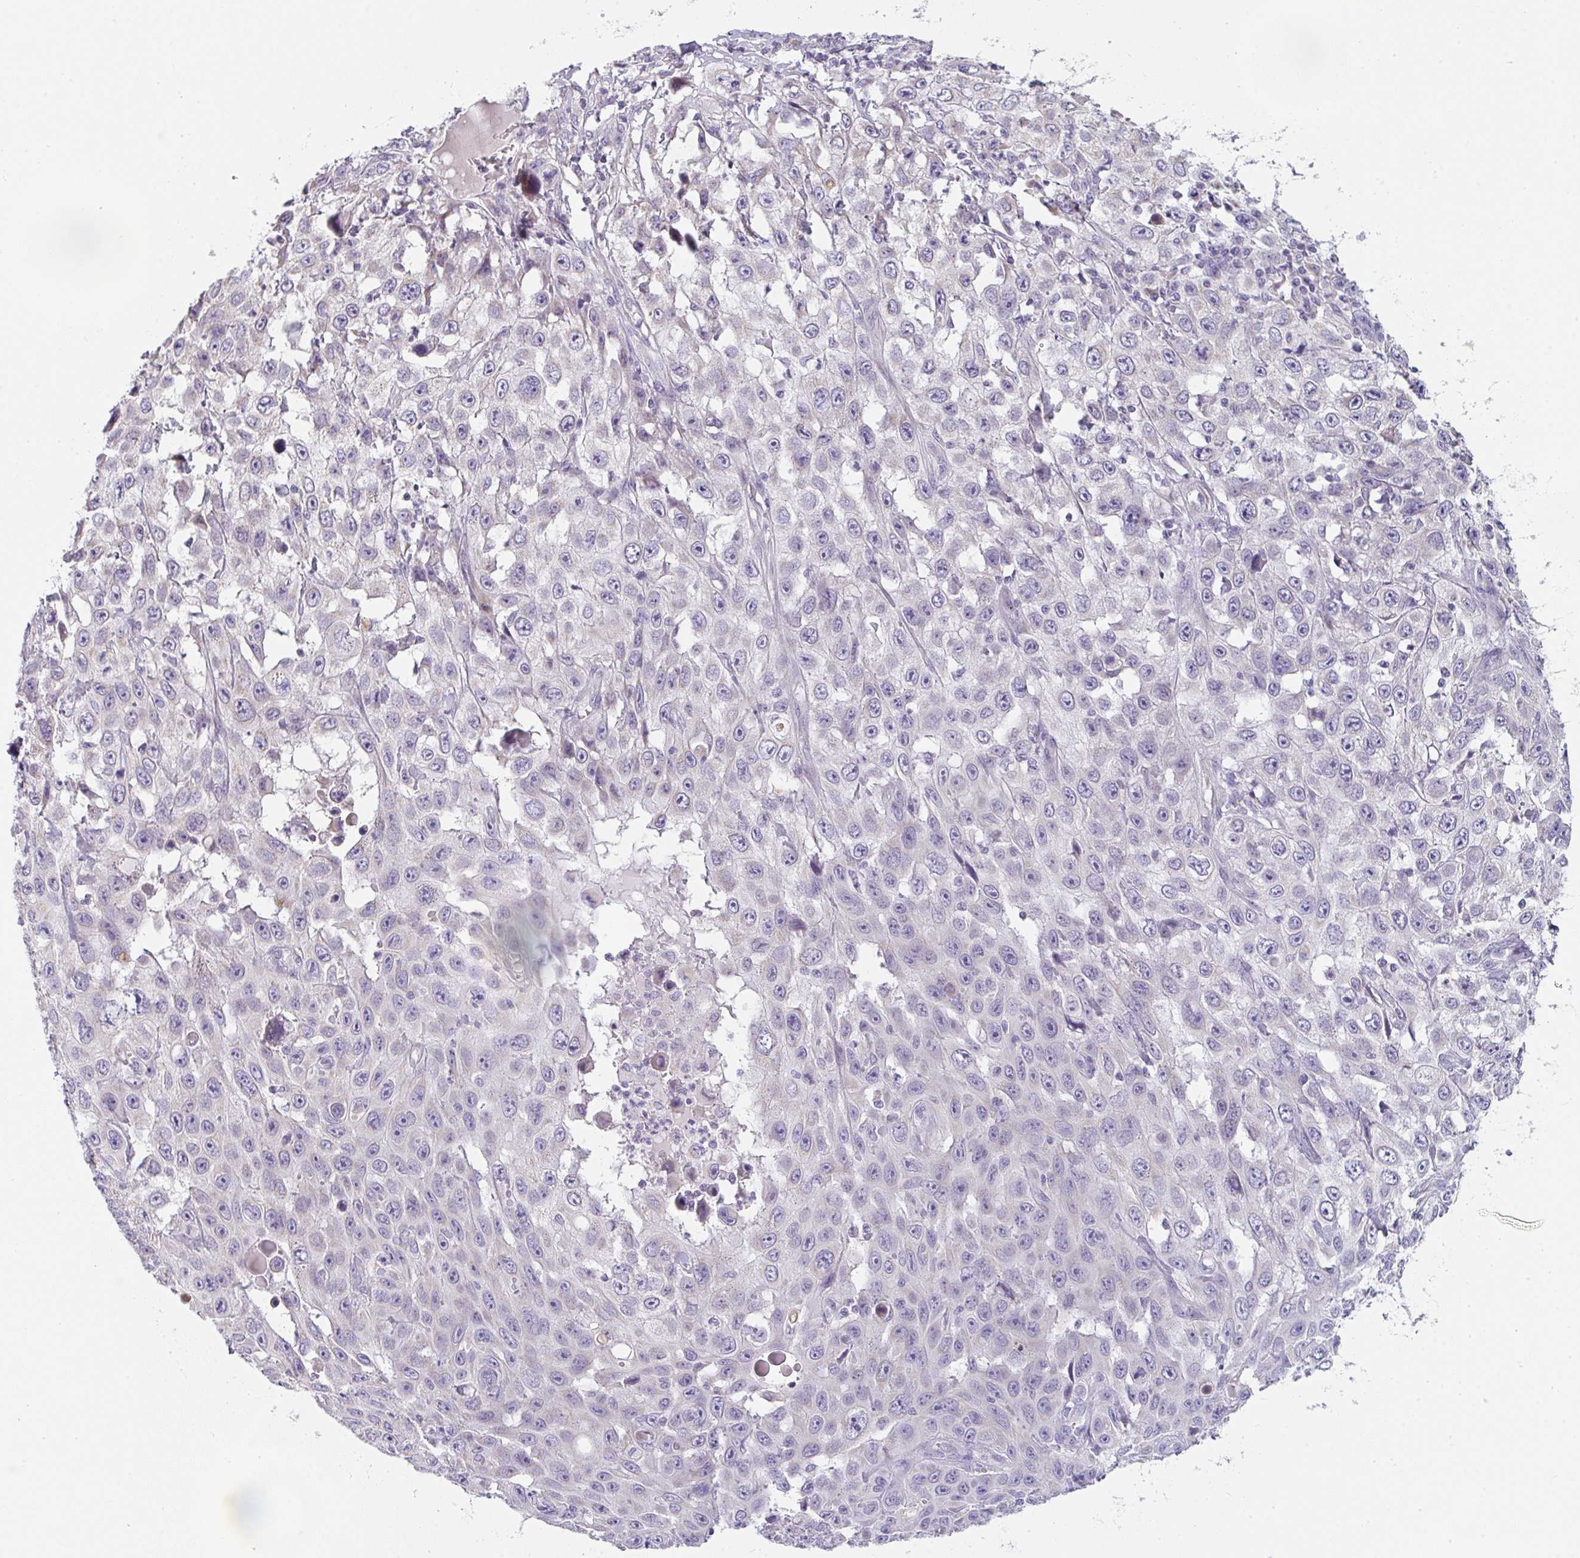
{"staining": {"intensity": "negative", "quantity": "none", "location": "none"}, "tissue": "skin cancer", "cell_type": "Tumor cells", "image_type": "cancer", "snomed": [{"axis": "morphology", "description": "Squamous cell carcinoma, NOS"}, {"axis": "topography", "description": "Skin"}], "caption": "IHC of skin cancer (squamous cell carcinoma) shows no positivity in tumor cells.", "gene": "CACNA1S", "patient": {"sex": "male", "age": 82}}